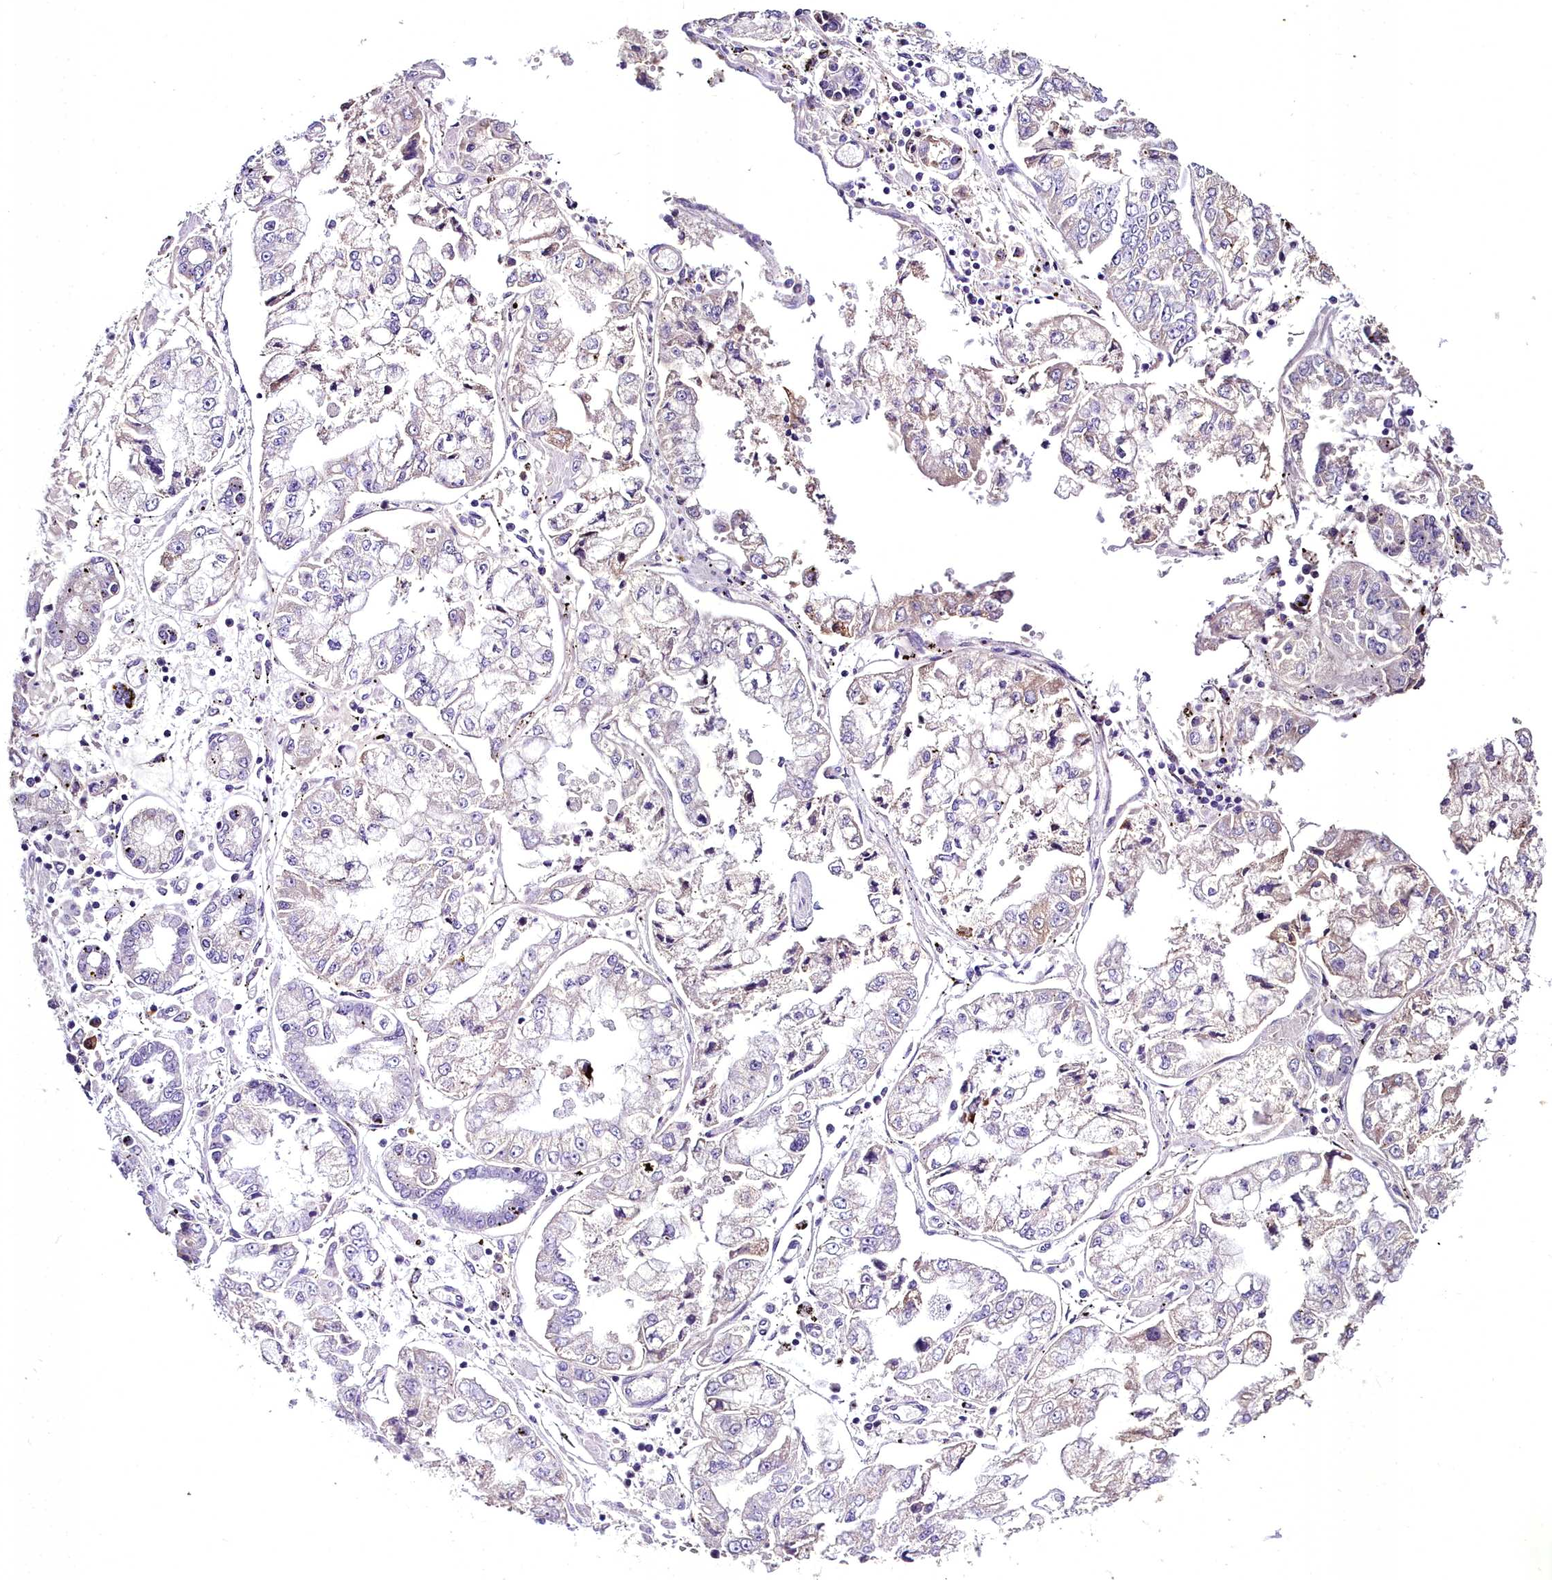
{"staining": {"intensity": "negative", "quantity": "none", "location": "none"}, "tissue": "stomach cancer", "cell_type": "Tumor cells", "image_type": "cancer", "snomed": [{"axis": "morphology", "description": "Adenocarcinoma, NOS"}, {"axis": "topography", "description": "Stomach"}], "caption": "The histopathology image demonstrates no significant staining in tumor cells of stomach cancer (adenocarcinoma).", "gene": "MS4A18", "patient": {"sex": "male", "age": 76}}